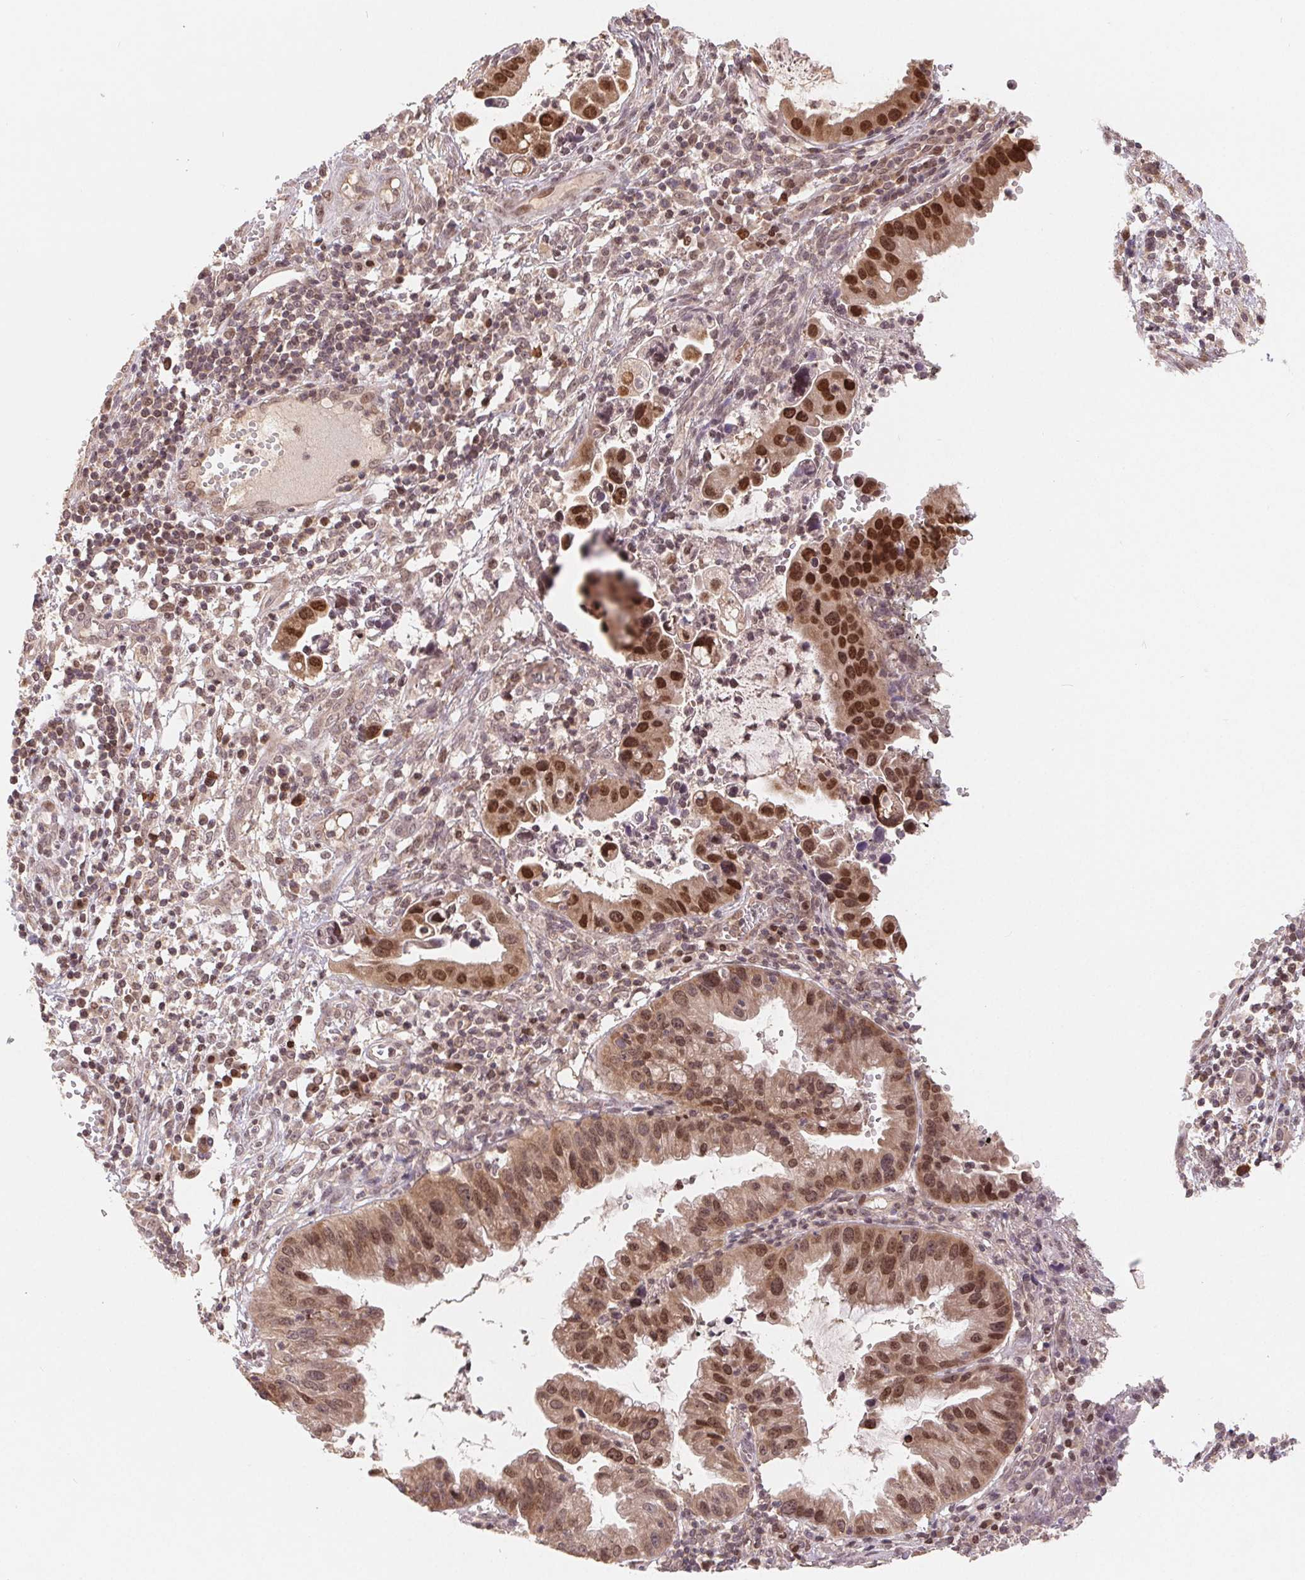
{"staining": {"intensity": "strong", "quantity": "25%-75%", "location": "nuclear"}, "tissue": "cervical cancer", "cell_type": "Tumor cells", "image_type": "cancer", "snomed": [{"axis": "morphology", "description": "Adenocarcinoma, NOS"}, {"axis": "topography", "description": "Cervix"}], "caption": "Cervical cancer (adenocarcinoma) stained for a protein (brown) demonstrates strong nuclear positive expression in approximately 25%-75% of tumor cells.", "gene": "HMGN3", "patient": {"sex": "female", "age": 34}}